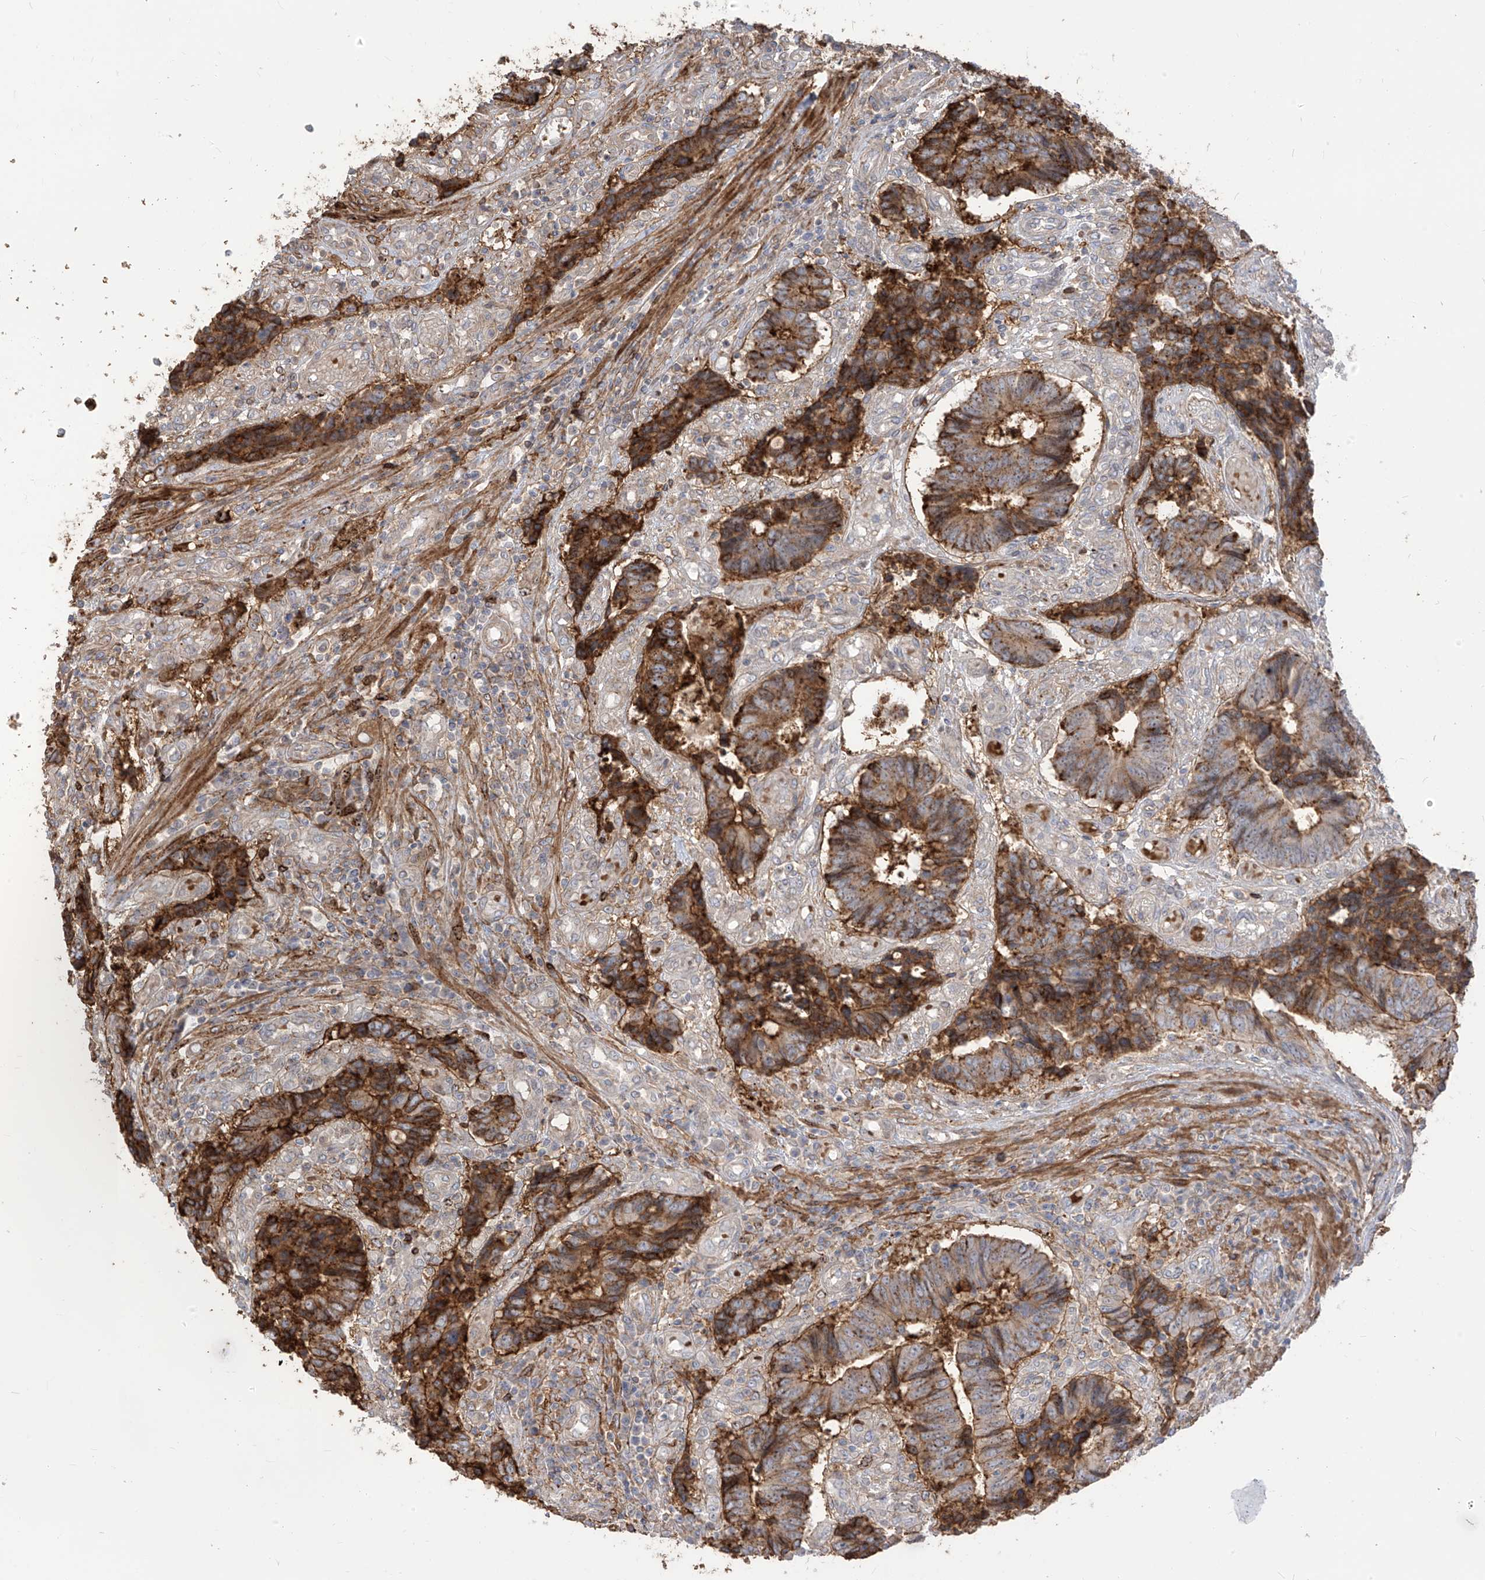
{"staining": {"intensity": "moderate", "quantity": ">75%", "location": "cytoplasmic/membranous"}, "tissue": "colorectal cancer", "cell_type": "Tumor cells", "image_type": "cancer", "snomed": [{"axis": "morphology", "description": "Adenocarcinoma, NOS"}, {"axis": "topography", "description": "Rectum"}], "caption": "Human adenocarcinoma (colorectal) stained with a protein marker reveals moderate staining in tumor cells.", "gene": "ZGRF1", "patient": {"sex": "male", "age": 84}}